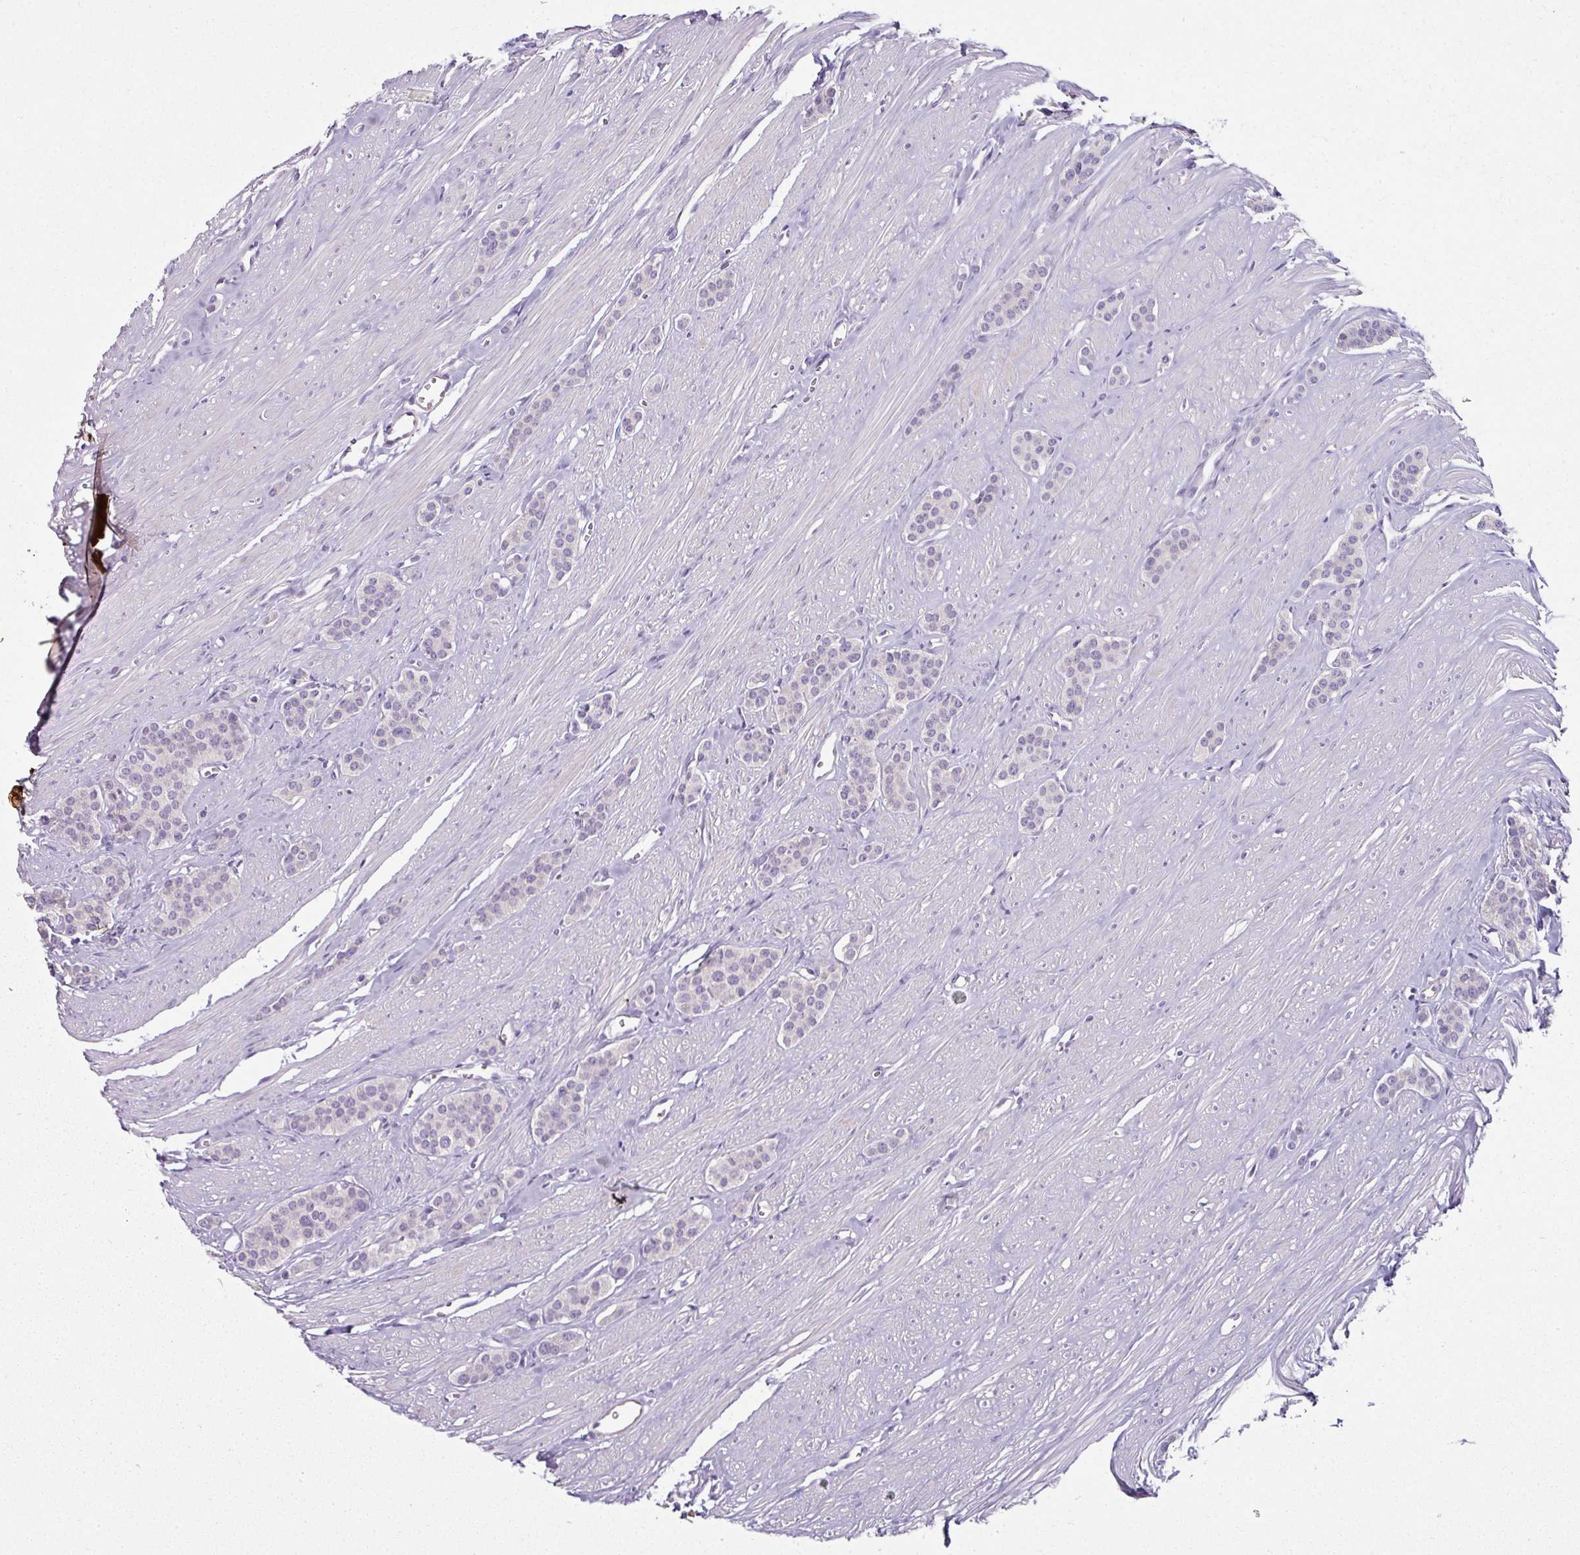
{"staining": {"intensity": "negative", "quantity": "none", "location": "none"}, "tissue": "carcinoid", "cell_type": "Tumor cells", "image_type": "cancer", "snomed": [{"axis": "morphology", "description": "Carcinoid, malignant, NOS"}, {"axis": "topography", "description": "Small intestine"}], "caption": "Immunohistochemistry (IHC) photomicrograph of neoplastic tissue: human carcinoid stained with DAB reveals no significant protein expression in tumor cells.", "gene": "FHAD1", "patient": {"sex": "male", "age": 60}}